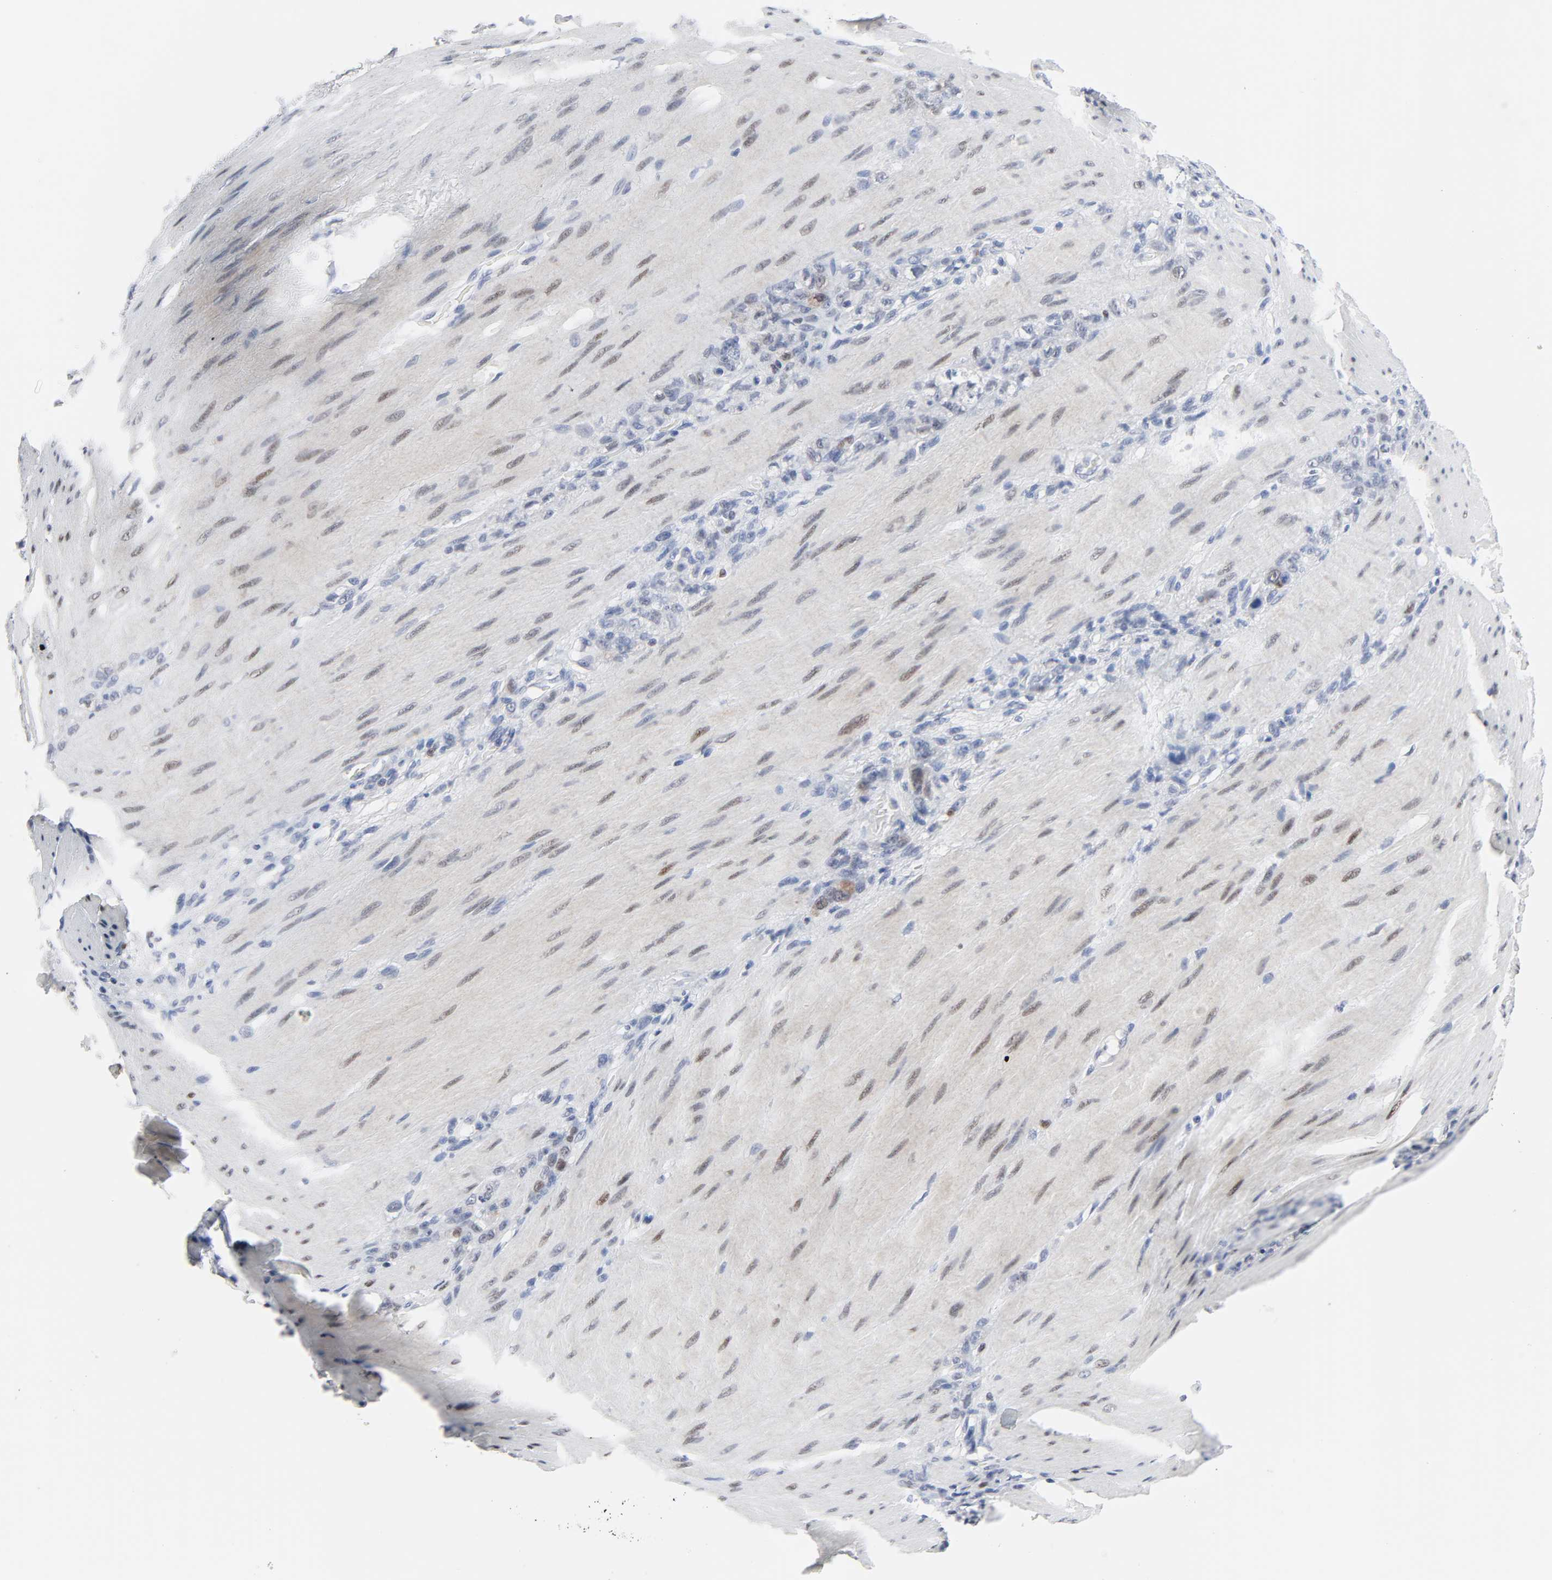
{"staining": {"intensity": "weak", "quantity": ">75%", "location": "cytoplasmic/membranous,nuclear"}, "tissue": "stomach cancer", "cell_type": "Tumor cells", "image_type": "cancer", "snomed": [{"axis": "morphology", "description": "Adenocarcinoma, NOS"}, {"axis": "topography", "description": "Stomach"}], "caption": "Weak cytoplasmic/membranous and nuclear expression for a protein is identified in approximately >75% of tumor cells of stomach adenocarcinoma using immunohistochemistry.", "gene": "WEE1", "patient": {"sex": "male", "age": 82}}